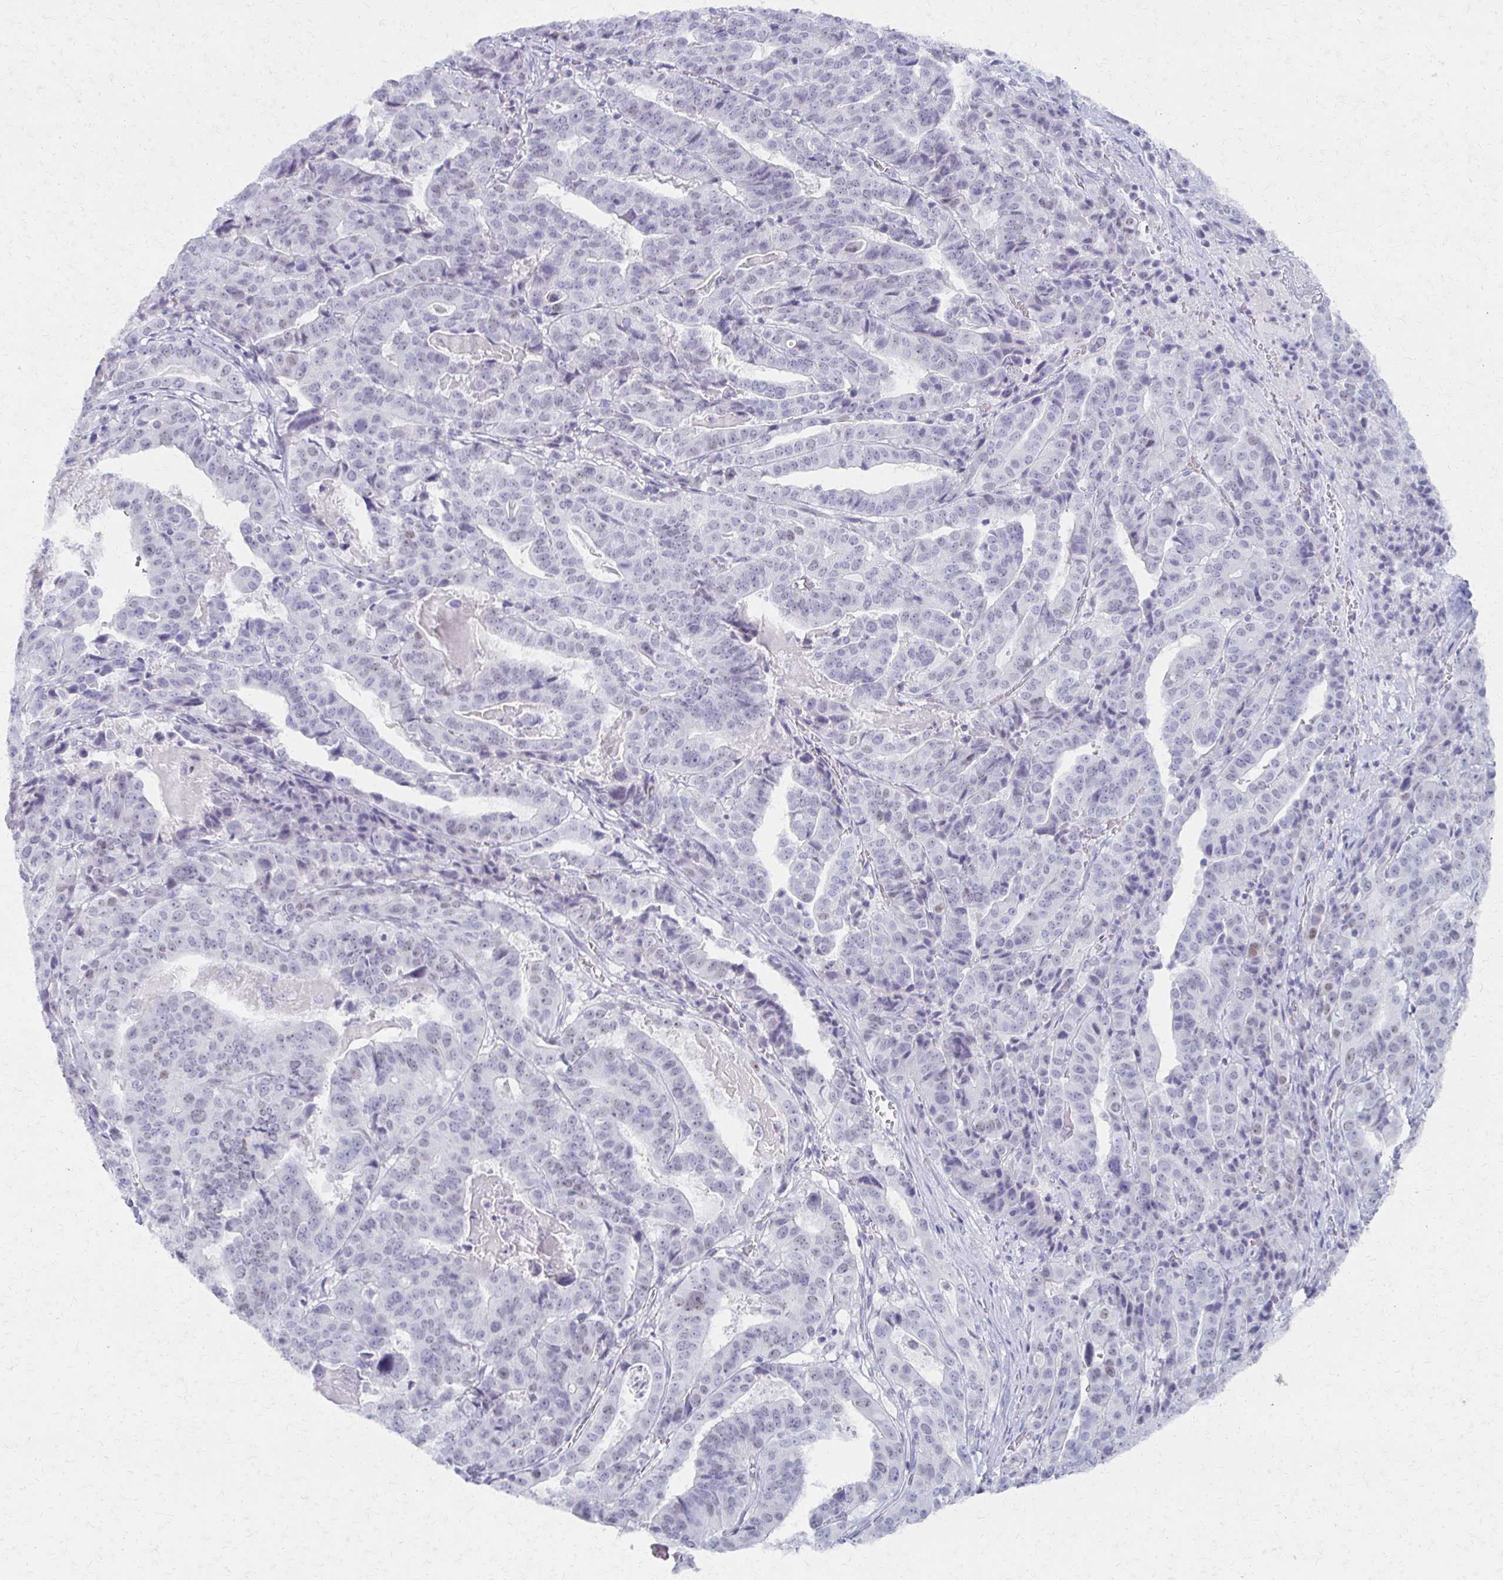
{"staining": {"intensity": "negative", "quantity": "none", "location": "none"}, "tissue": "stomach cancer", "cell_type": "Tumor cells", "image_type": "cancer", "snomed": [{"axis": "morphology", "description": "Adenocarcinoma, NOS"}, {"axis": "topography", "description": "Stomach"}], "caption": "Immunohistochemistry (IHC) of adenocarcinoma (stomach) demonstrates no staining in tumor cells.", "gene": "MORC4", "patient": {"sex": "male", "age": 48}}